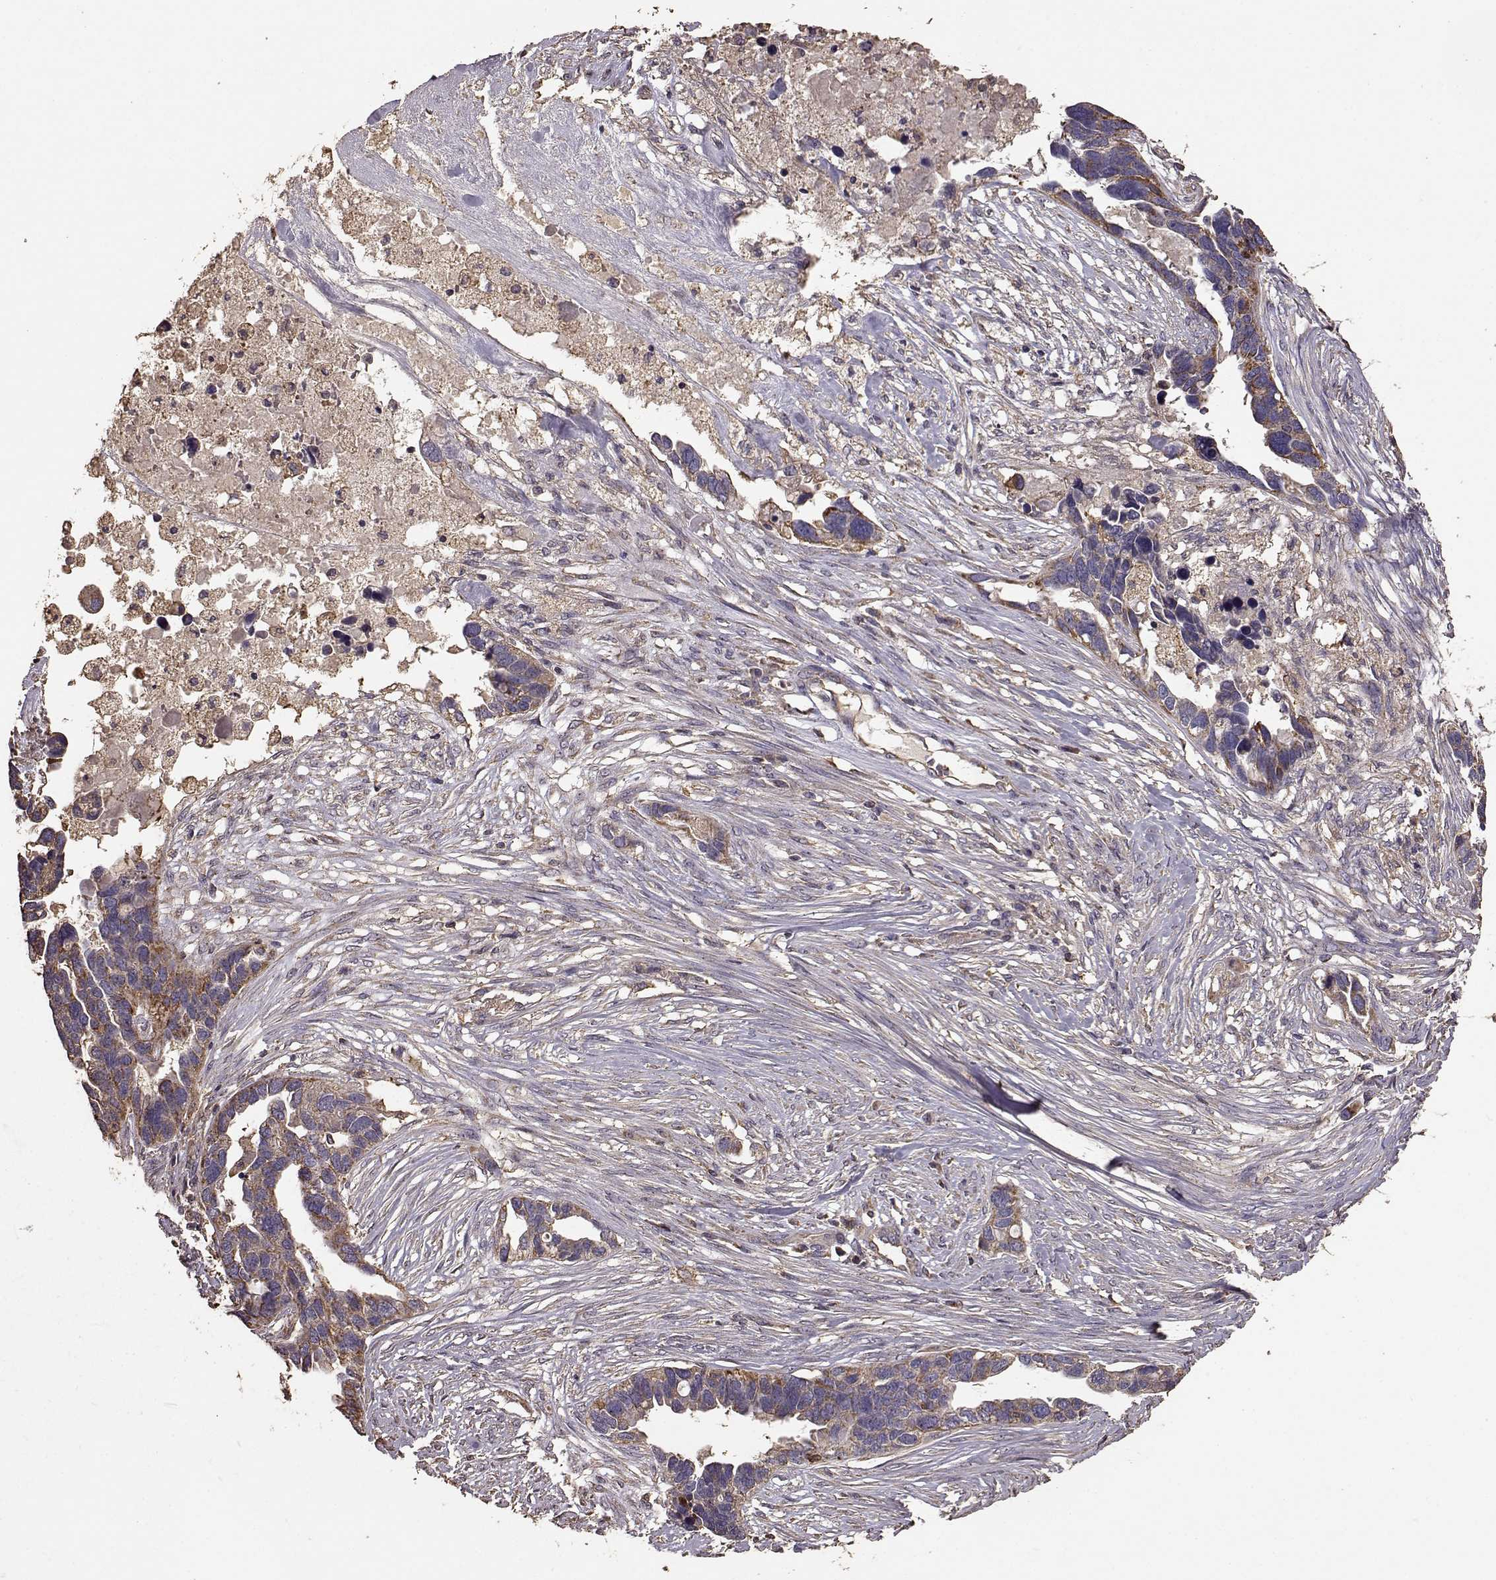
{"staining": {"intensity": "moderate", "quantity": ">75%", "location": "cytoplasmic/membranous"}, "tissue": "ovarian cancer", "cell_type": "Tumor cells", "image_type": "cancer", "snomed": [{"axis": "morphology", "description": "Cystadenocarcinoma, serous, NOS"}, {"axis": "topography", "description": "Ovary"}], "caption": "This micrograph reveals serous cystadenocarcinoma (ovarian) stained with IHC to label a protein in brown. The cytoplasmic/membranous of tumor cells show moderate positivity for the protein. Nuclei are counter-stained blue.", "gene": "PTGES2", "patient": {"sex": "female", "age": 54}}